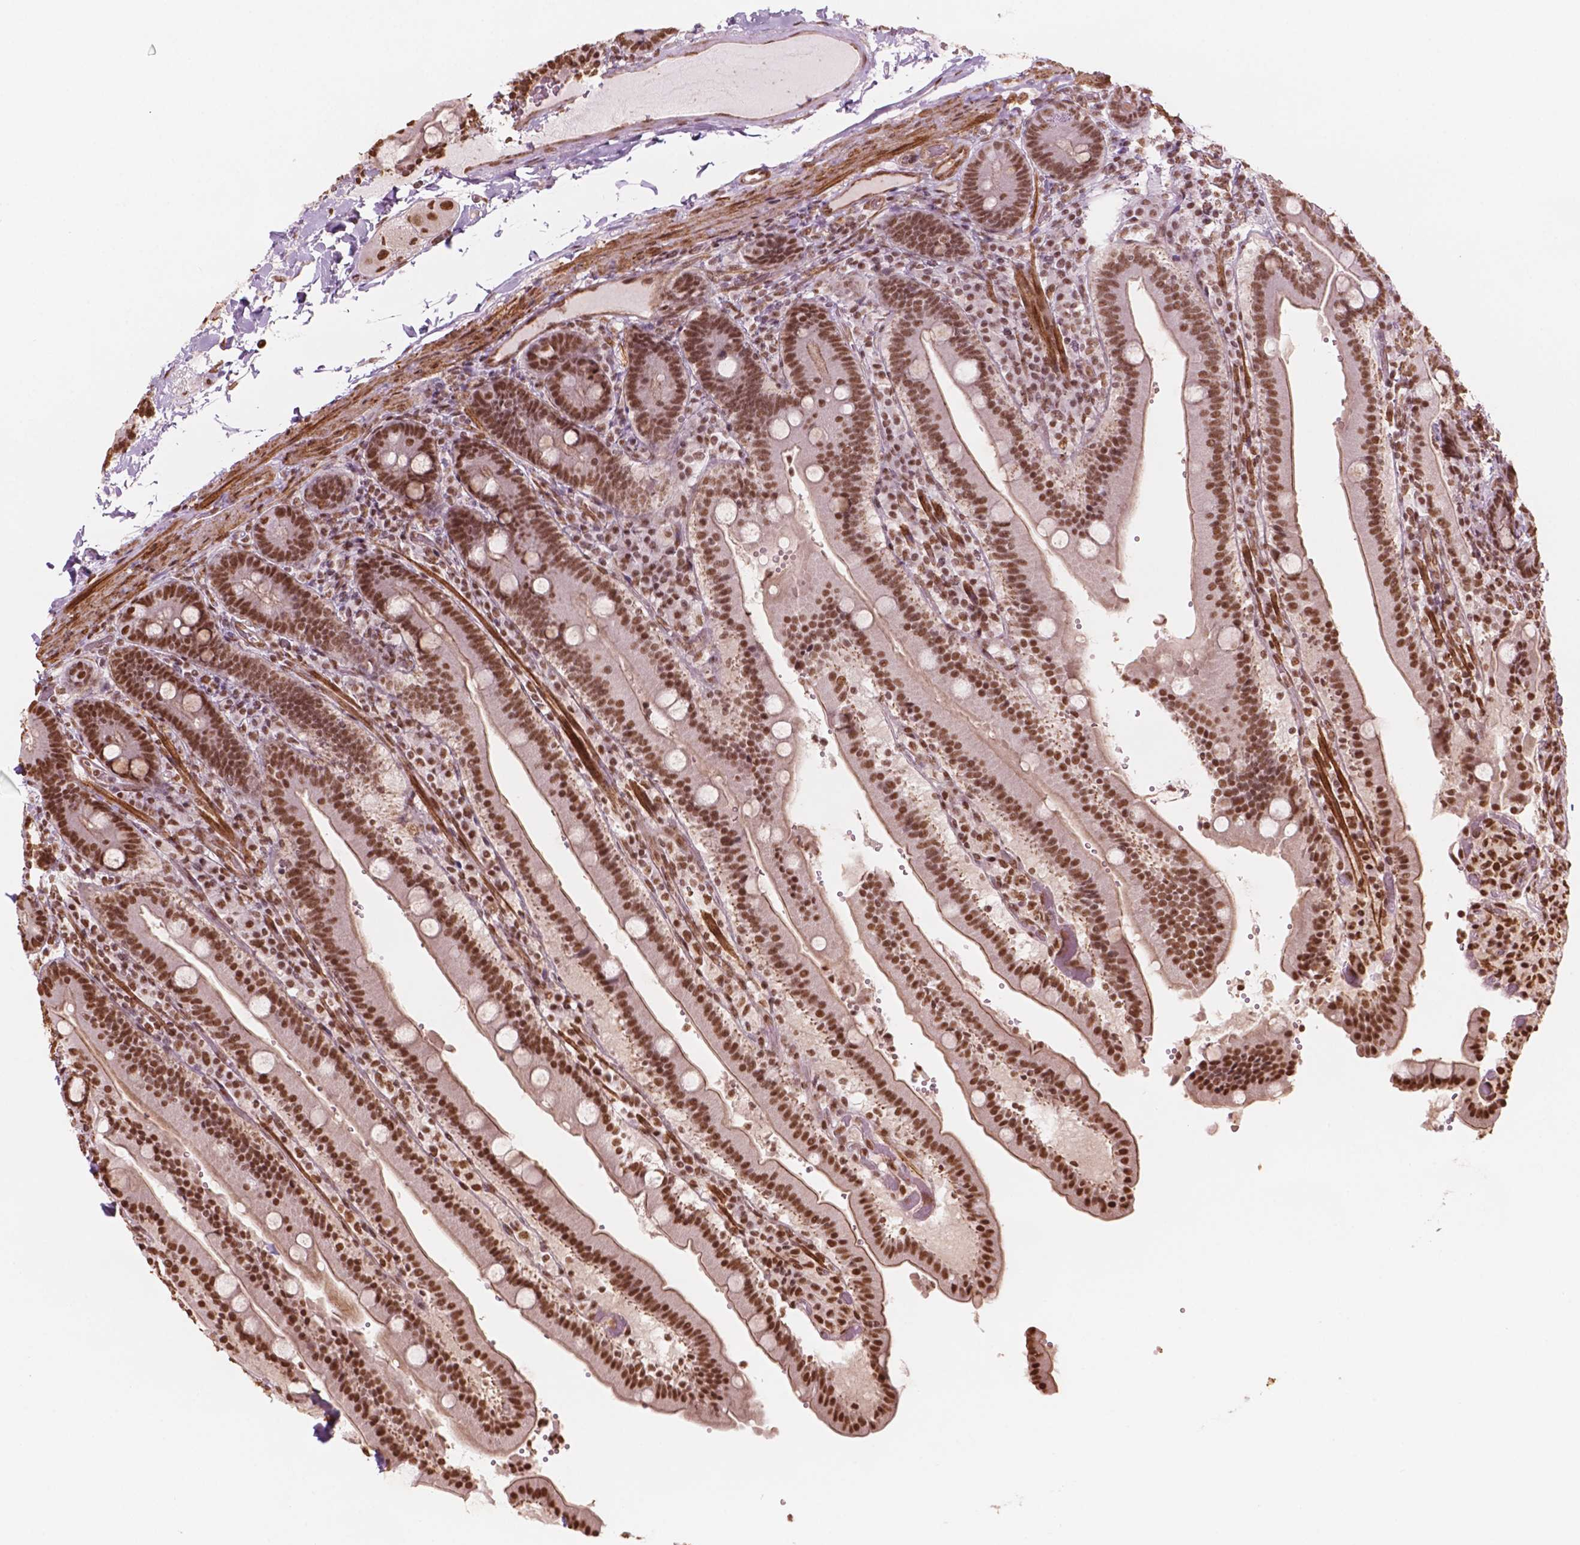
{"staining": {"intensity": "strong", "quantity": ">75%", "location": "nuclear"}, "tissue": "duodenum", "cell_type": "Glandular cells", "image_type": "normal", "snomed": [{"axis": "morphology", "description": "Normal tissue, NOS"}, {"axis": "topography", "description": "Duodenum"}], "caption": "Immunohistochemistry (IHC) of unremarkable human duodenum shows high levels of strong nuclear staining in approximately >75% of glandular cells.", "gene": "GTF3C5", "patient": {"sex": "female", "age": 62}}